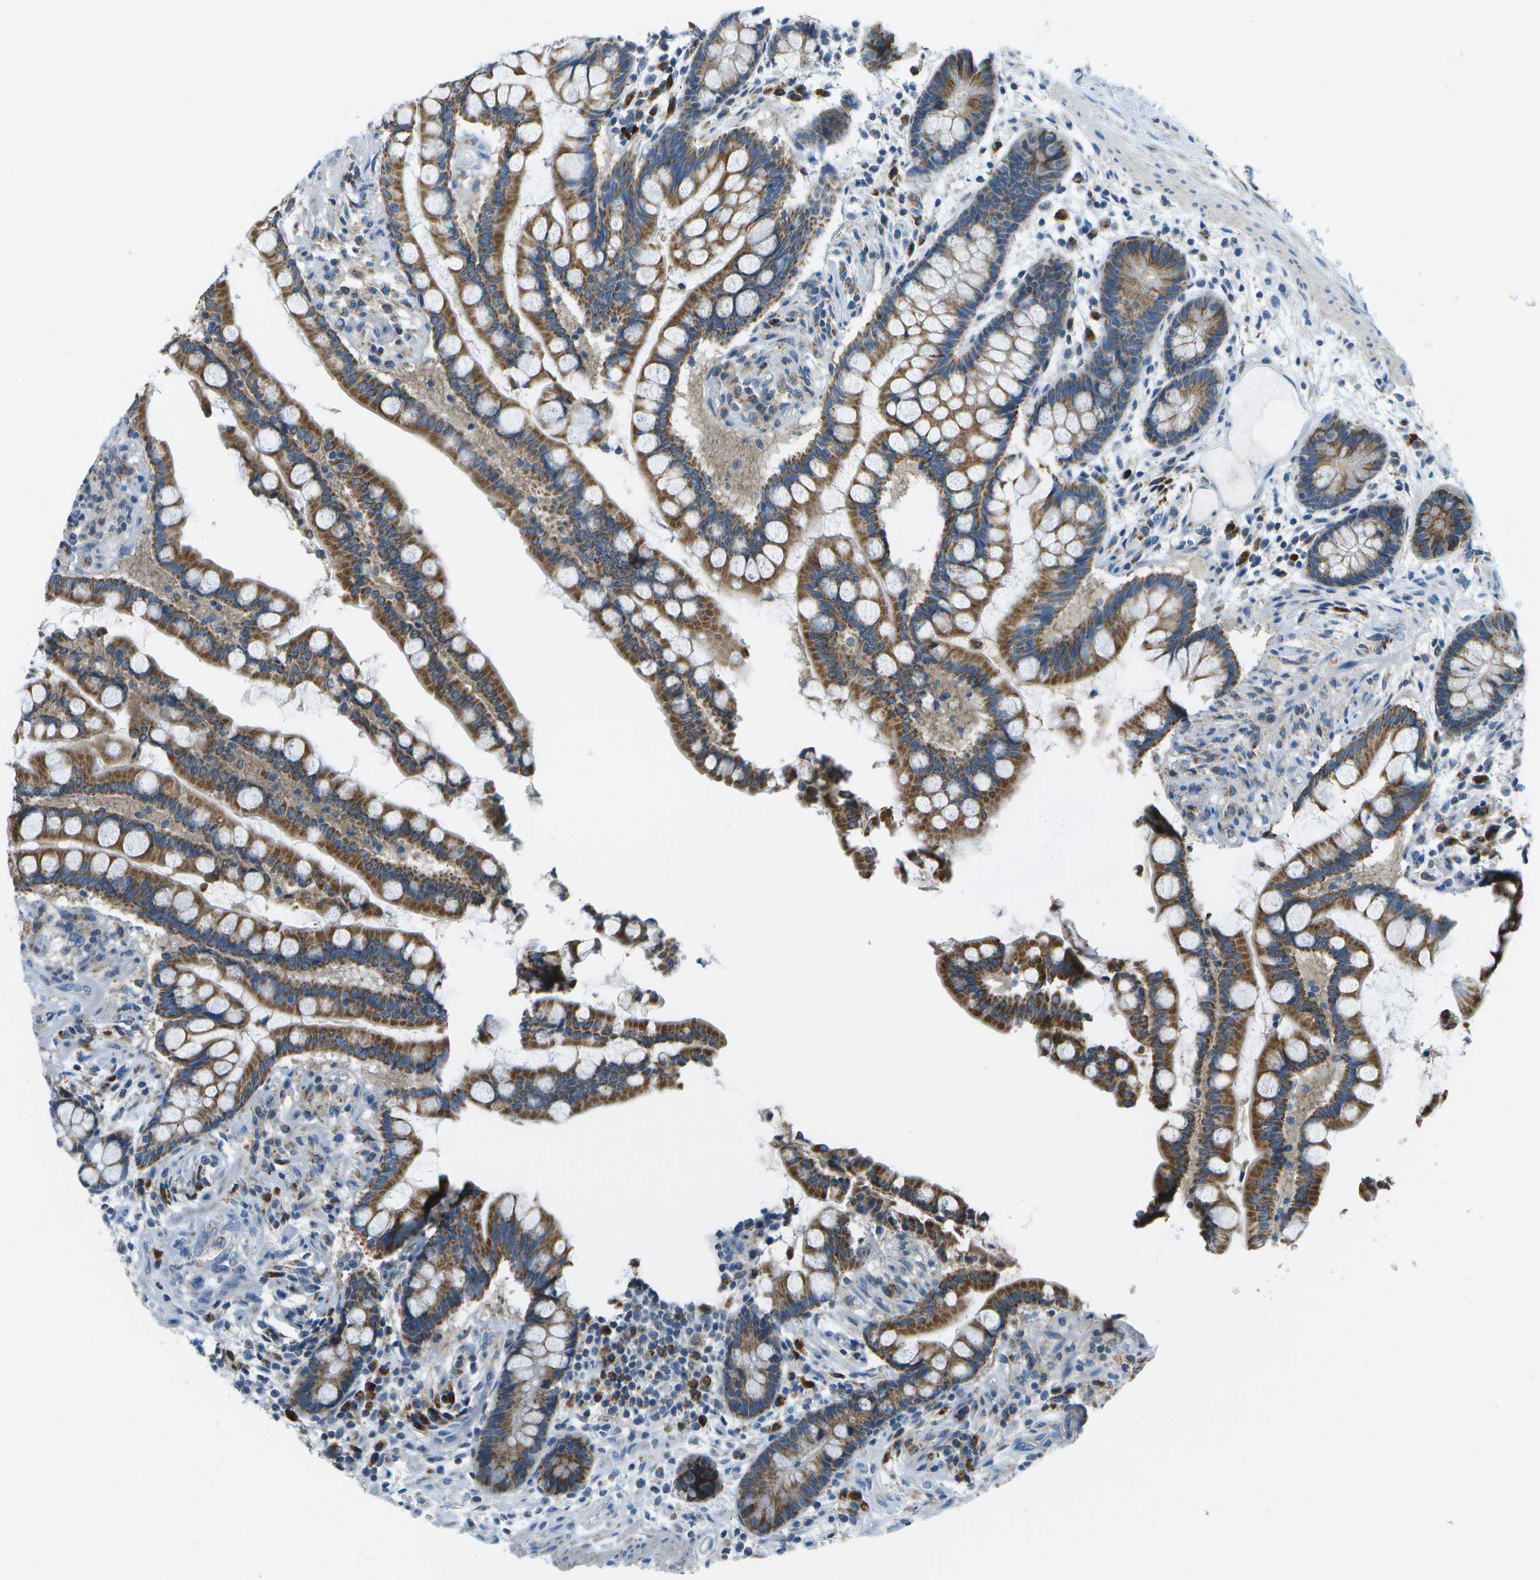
{"staining": {"intensity": "negative", "quantity": "none", "location": "none"}, "tissue": "colon", "cell_type": "Endothelial cells", "image_type": "normal", "snomed": [{"axis": "morphology", "description": "Normal tissue, NOS"}, {"axis": "topography", "description": "Colon"}], "caption": "Protein analysis of benign colon displays no significant staining in endothelial cells. Brightfield microscopy of immunohistochemistry stained with DAB (3,3'-diaminobenzidine) (brown) and hematoxylin (blue), captured at high magnification.", "gene": "PTGIS", "patient": {"sex": "male", "age": 73}}